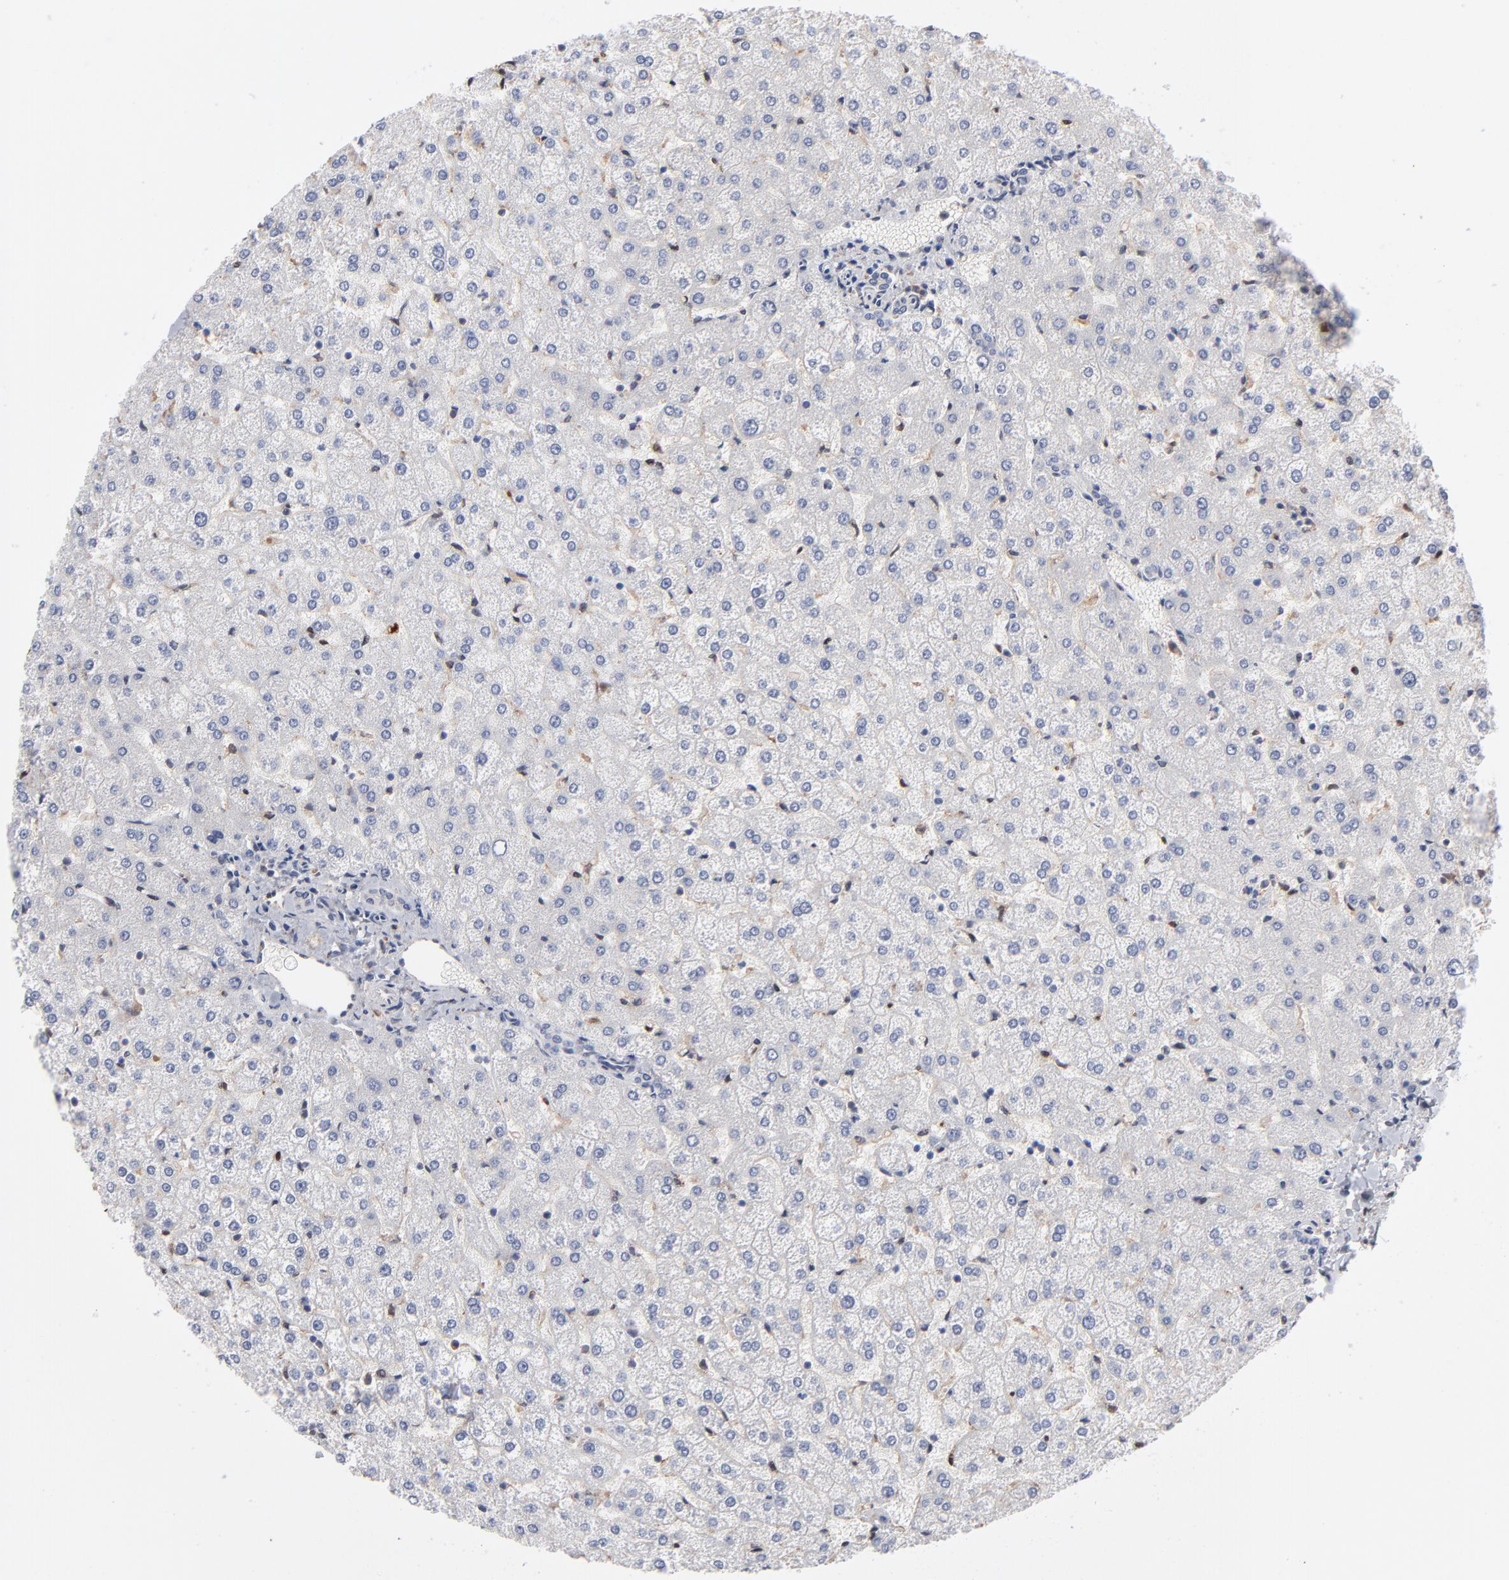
{"staining": {"intensity": "negative", "quantity": "none", "location": "none"}, "tissue": "liver", "cell_type": "Cholangiocytes", "image_type": "normal", "snomed": [{"axis": "morphology", "description": "Normal tissue, NOS"}, {"axis": "topography", "description": "Liver"}], "caption": "Protein analysis of benign liver demonstrates no significant expression in cholangiocytes. (DAB IHC visualized using brightfield microscopy, high magnification).", "gene": "ARRB1", "patient": {"sex": "female", "age": 32}}